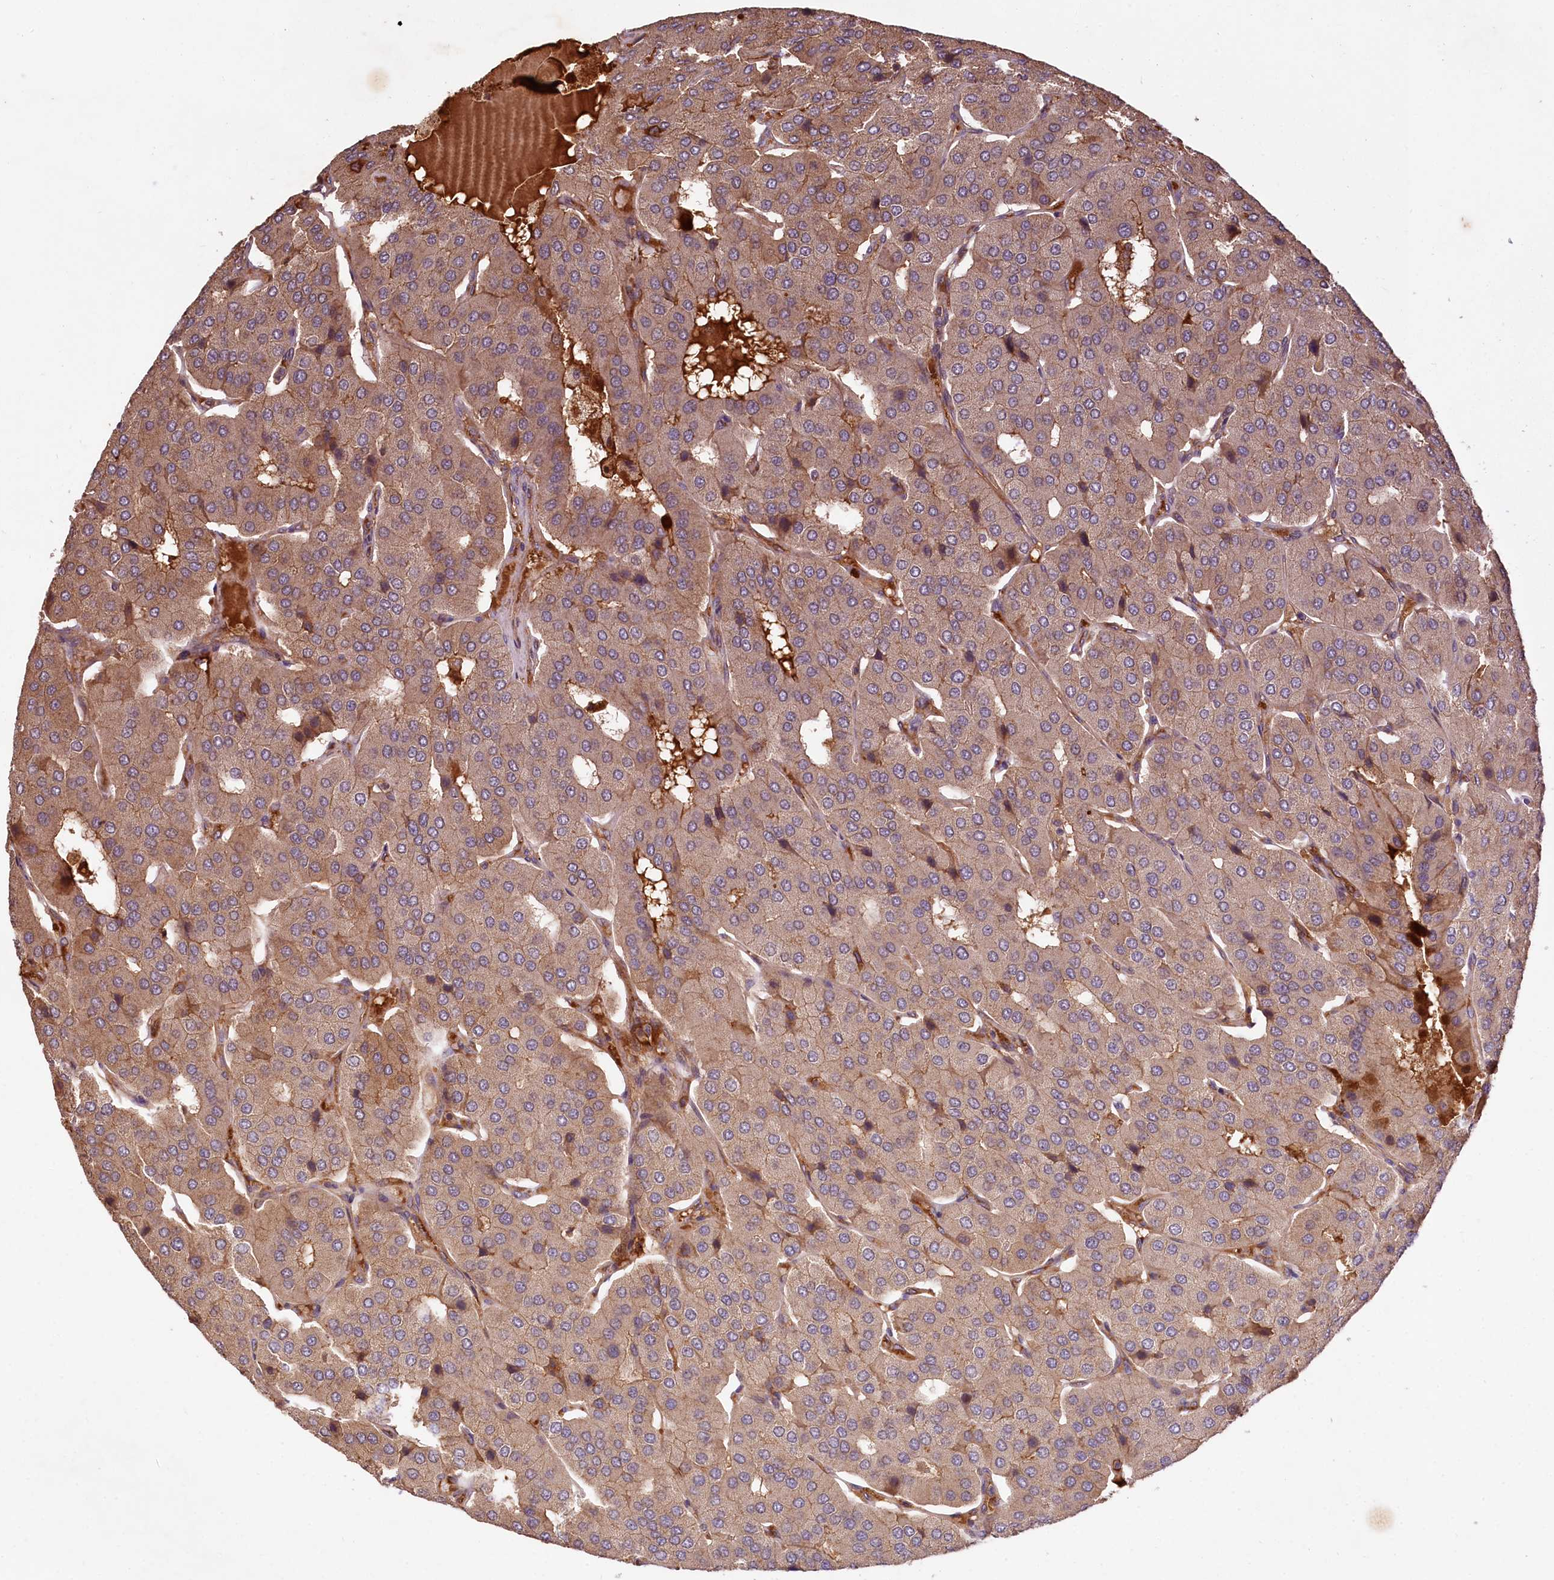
{"staining": {"intensity": "weak", "quantity": ">75%", "location": "cytoplasmic/membranous"}, "tissue": "parathyroid gland", "cell_type": "Glandular cells", "image_type": "normal", "snomed": [{"axis": "morphology", "description": "Normal tissue, NOS"}, {"axis": "morphology", "description": "Adenoma, NOS"}, {"axis": "topography", "description": "Parathyroid gland"}], "caption": "IHC micrograph of unremarkable human parathyroid gland stained for a protein (brown), which reveals low levels of weak cytoplasmic/membranous expression in about >75% of glandular cells.", "gene": "MCF2L2", "patient": {"sex": "female", "age": 86}}